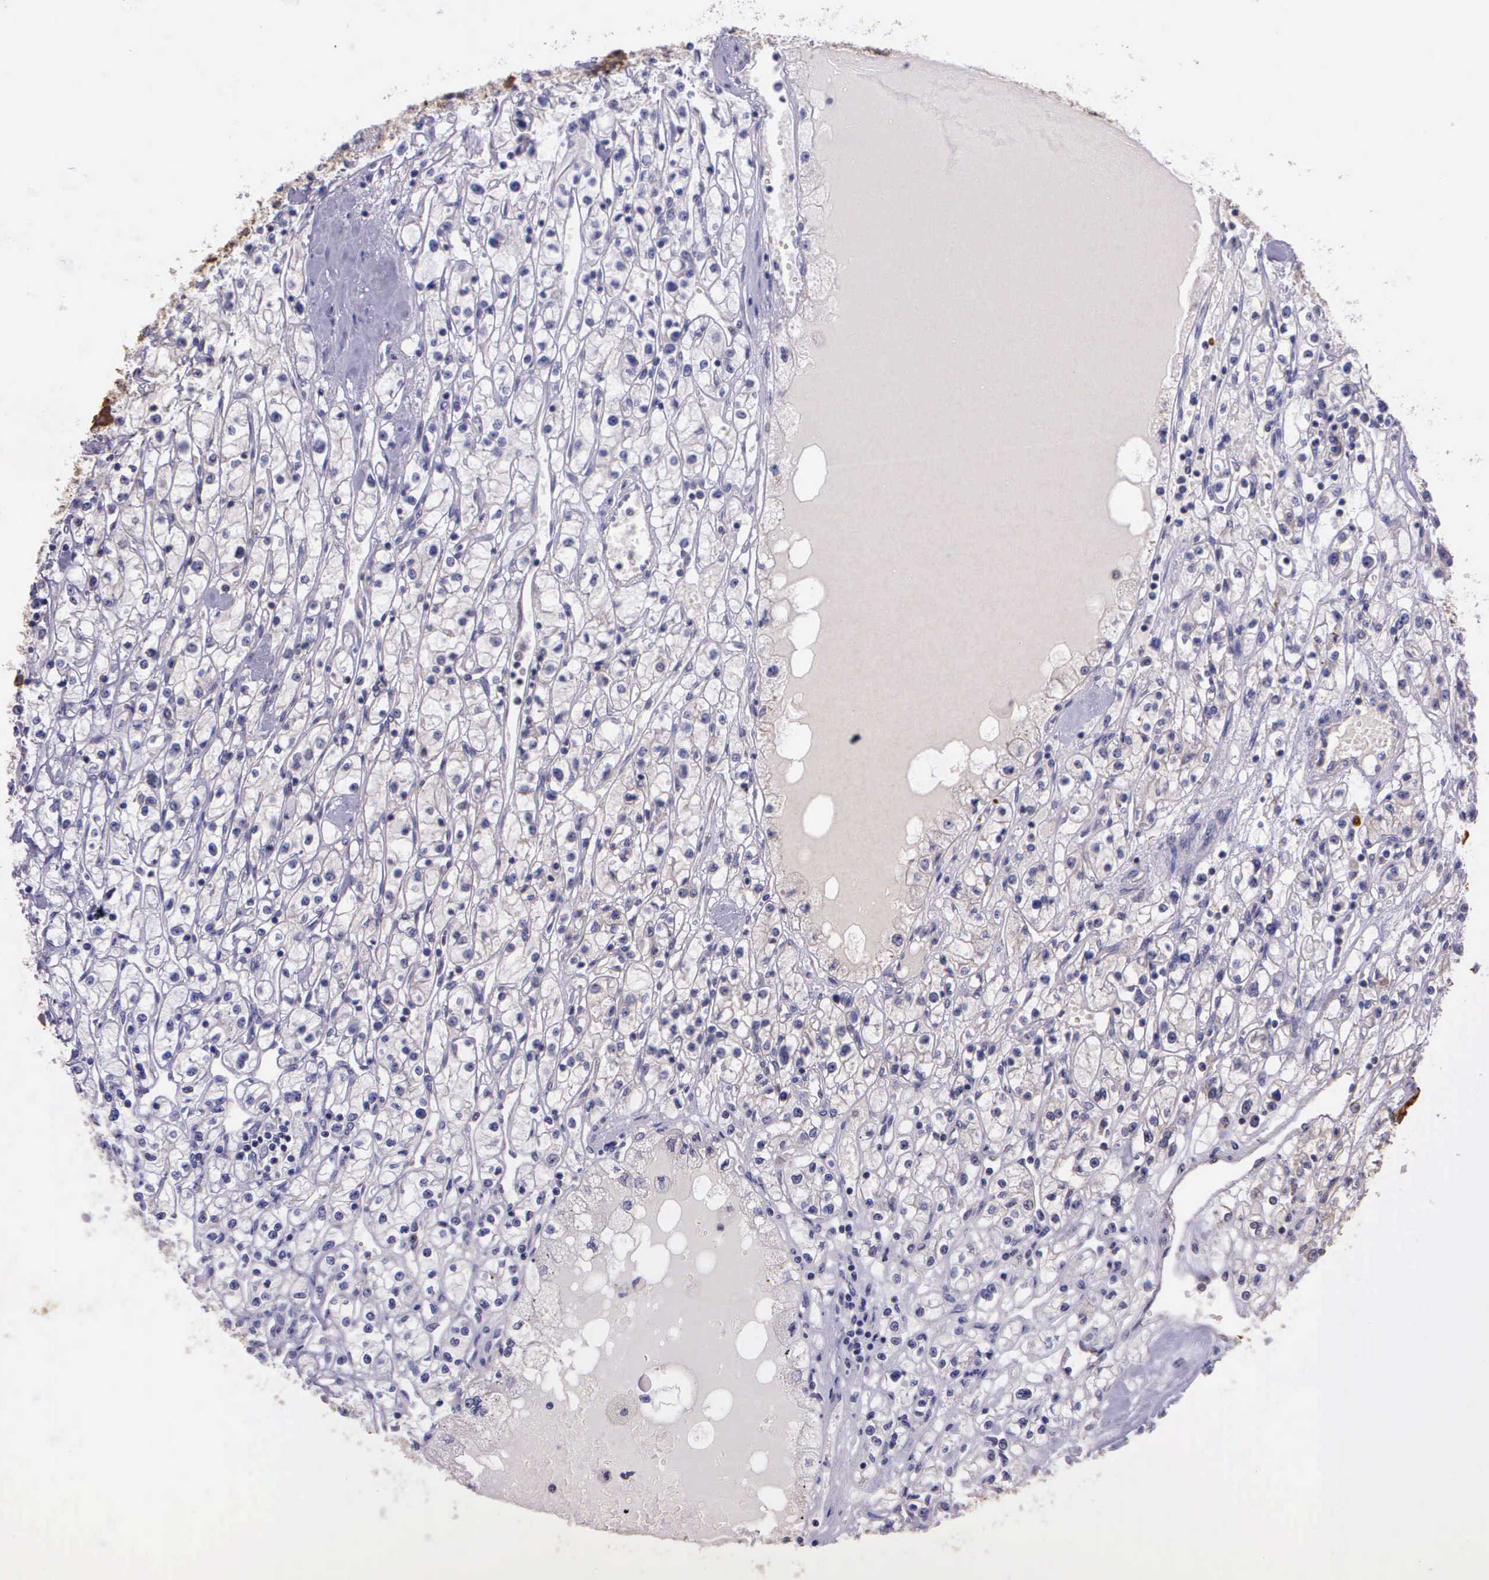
{"staining": {"intensity": "negative", "quantity": "none", "location": "none"}, "tissue": "renal cancer", "cell_type": "Tumor cells", "image_type": "cancer", "snomed": [{"axis": "morphology", "description": "Adenocarcinoma, NOS"}, {"axis": "topography", "description": "Kidney"}], "caption": "Tumor cells are negative for brown protein staining in renal adenocarcinoma. (Stains: DAB (3,3'-diaminobenzidine) immunohistochemistry (IHC) with hematoxylin counter stain, Microscopy: brightfield microscopy at high magnification).", "gene": "IGBP1", "patient": {"sex": "male", "age": 56}}